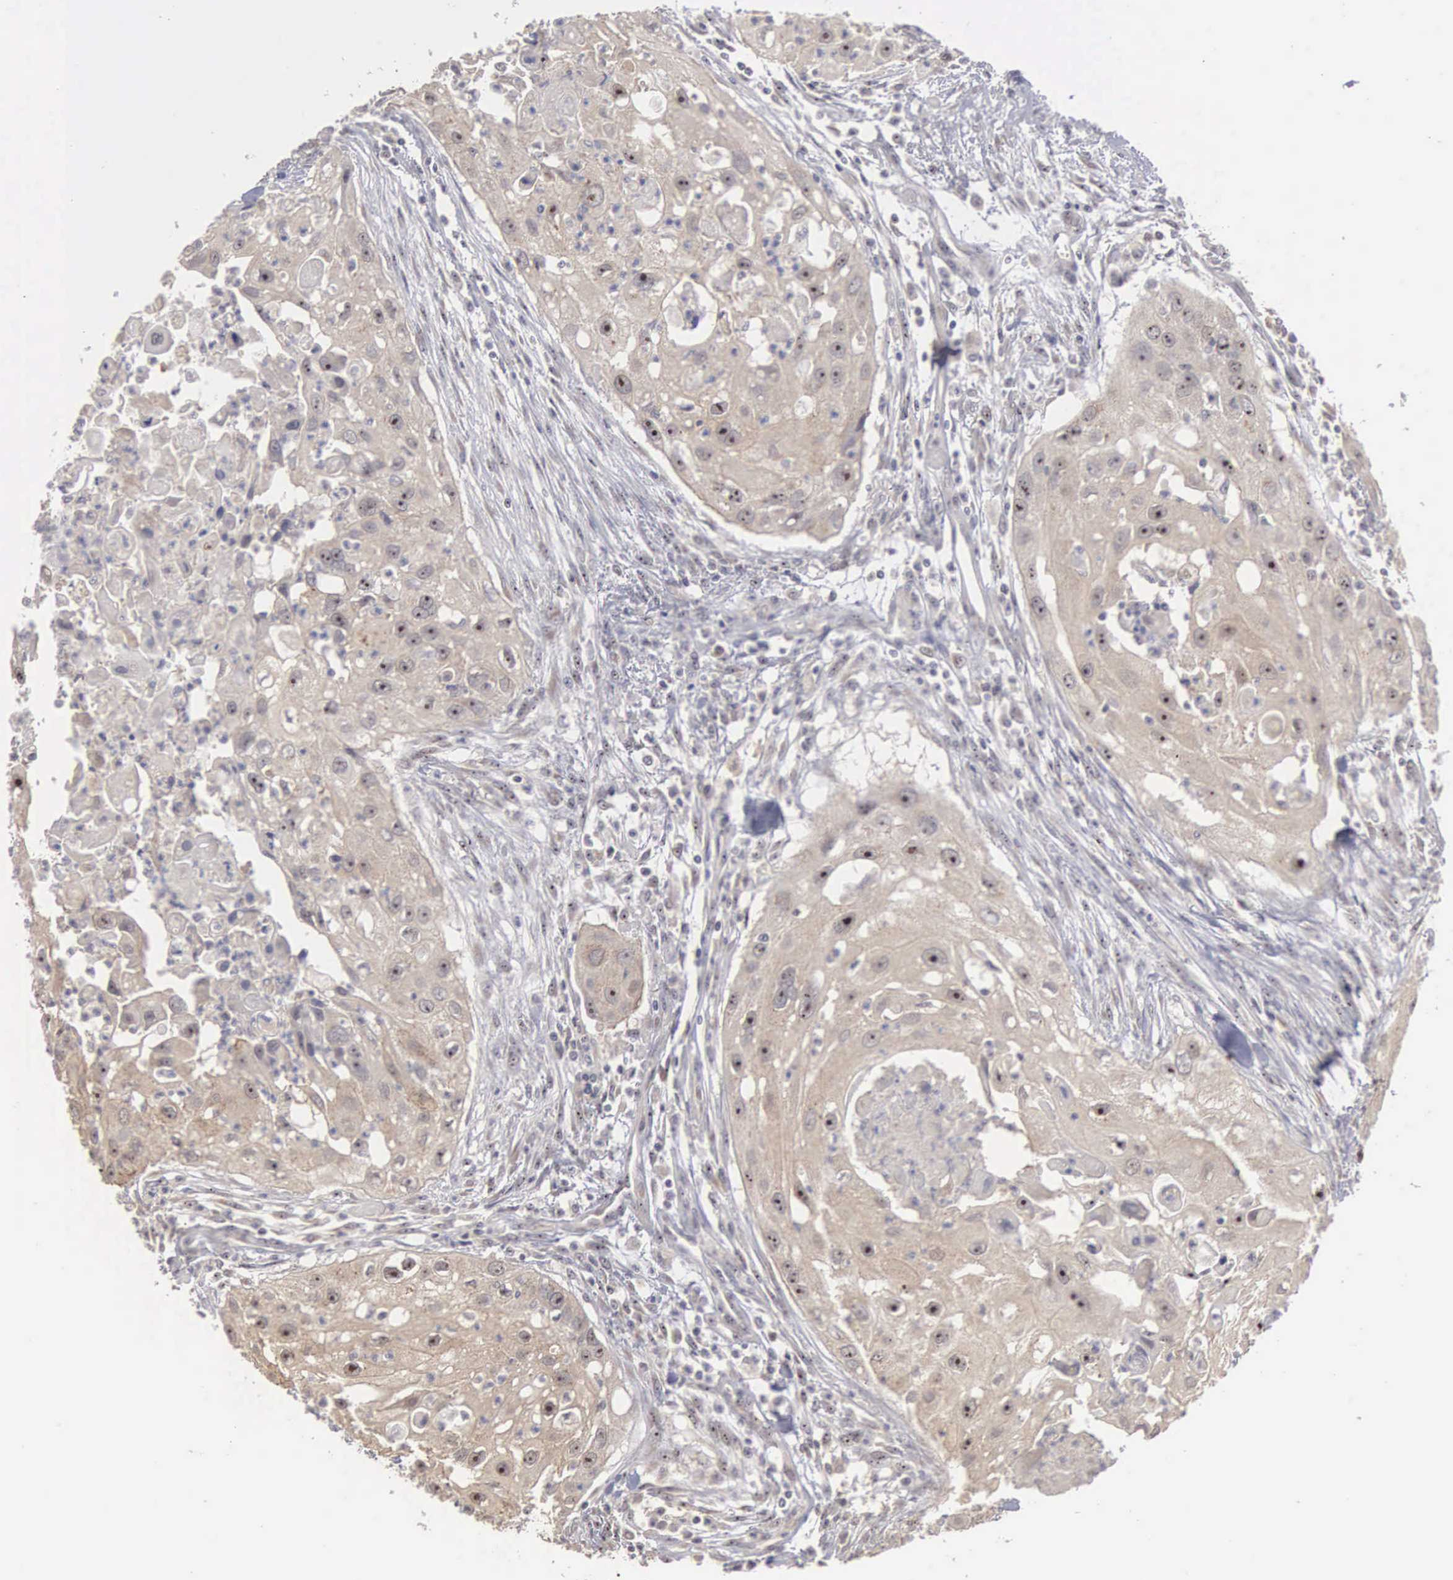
{"staining": {"intensity": "weak", "quantity": ">75%", "location": "cytoplasmic/membranous"}, "tissue": "head and neck cancer", "cell_type": "Tumor cells", "image_type": "cancer", "snomed": [{"axis": "morphology", "description": "Squamous cell carcinoma, NOS"}, {"axis": "topography", "description": "Head-Neck"}], "caption": "Immunohistochemistry (IHC) micrograph of neoplastic tissue: human squamous cell carcinoma (head and neck) stained using immunohistochemistry reveals low levels of weak protein expression localized specifically in the cytoplasmic/membranous of tumor cells, appearing as a cytoplasmic/membranous brown color.", "gene": "AMN", "patient": {"sex": "male", "age": 64}}